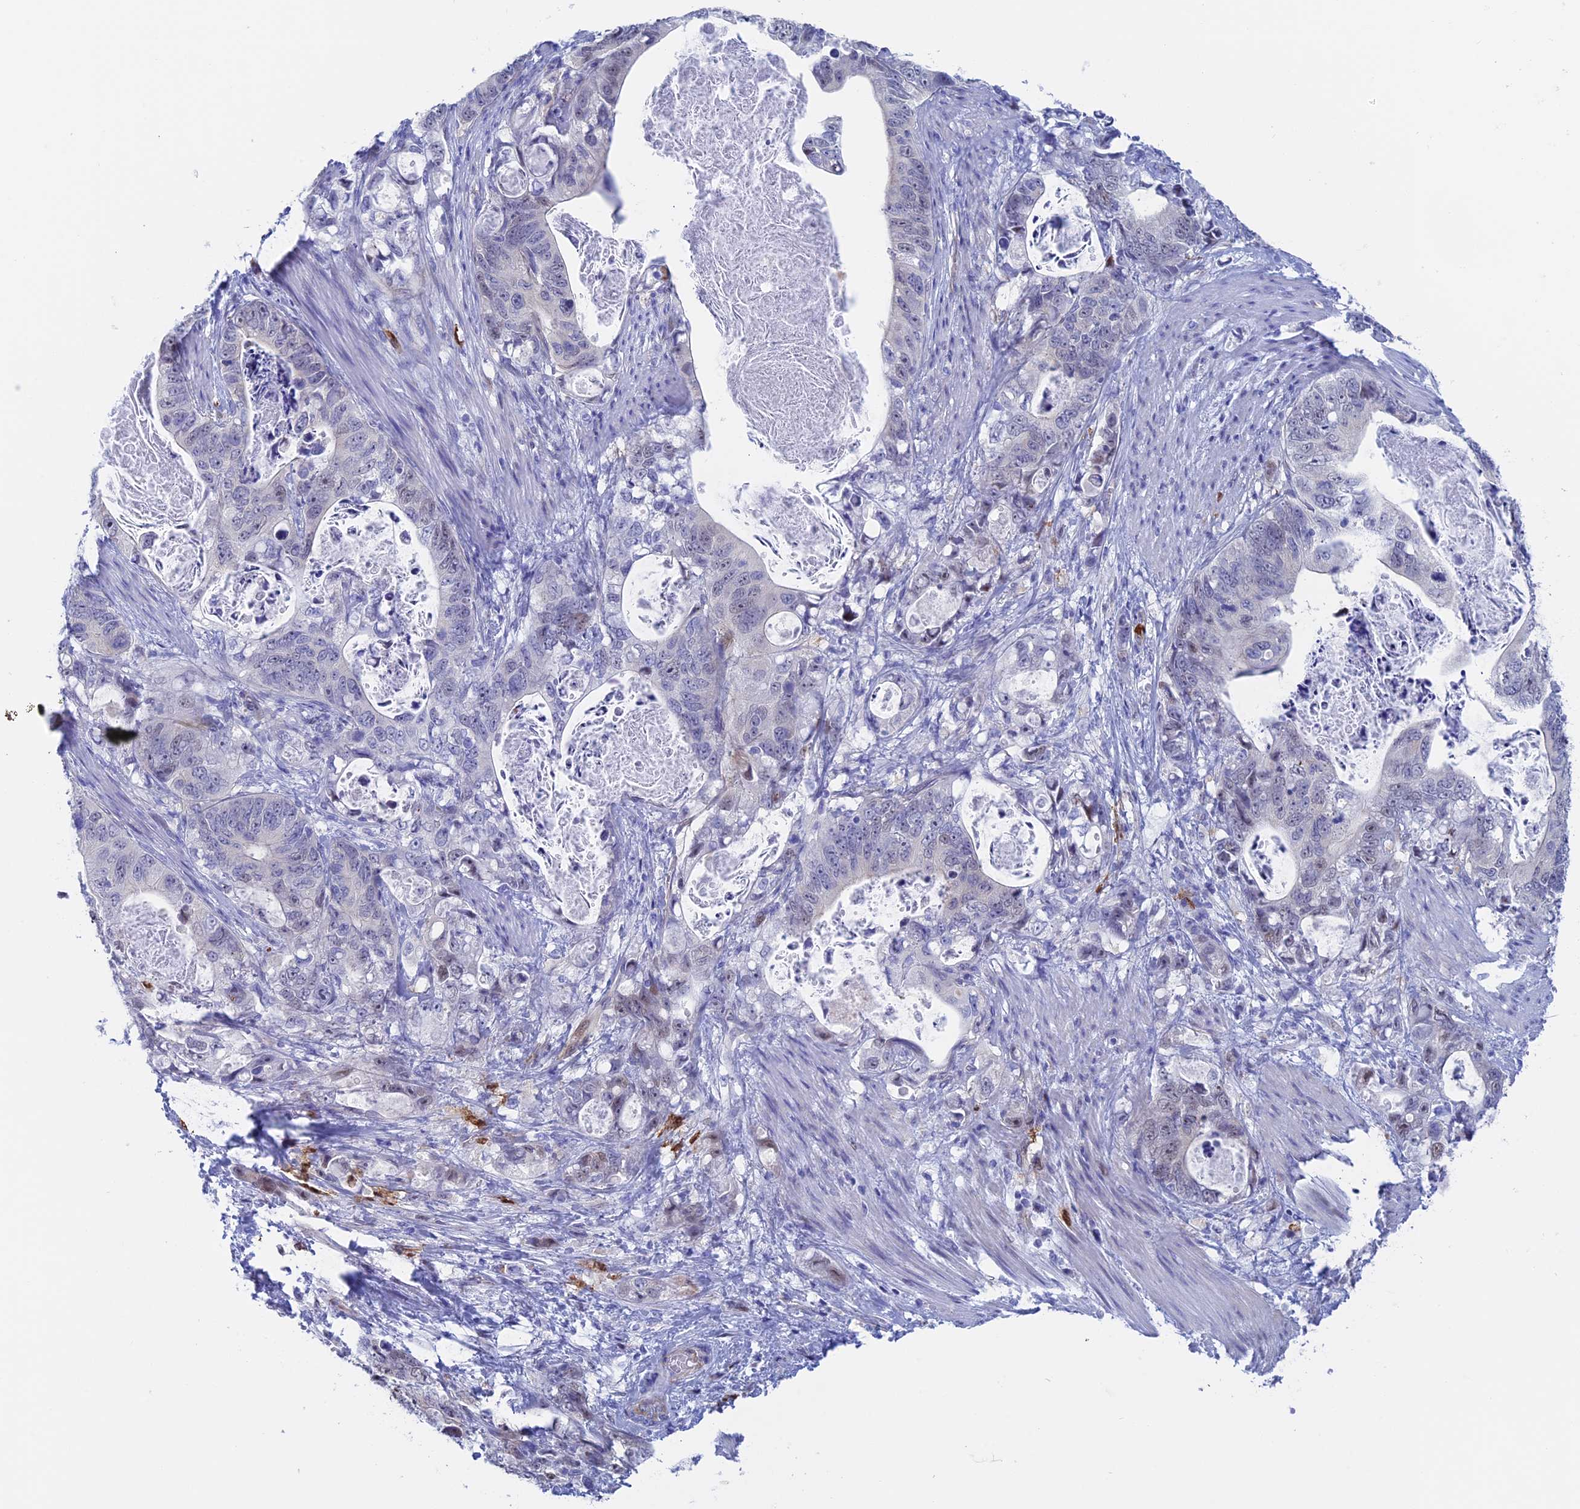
{"staining": {"intensity": "negative", "quantity": "none", "location": "none"}, "tissue": "stomach cancer", "cell_type": "Tumor cells", "image_type": "cancer", "snomed": [{"axis": "morphology", "description": "Normal tissue, NOS"}, {"axis": "morphology", "description": "Adenocarcinoma, NOS"}, {"axis": "topography", "description": "Stomach"}], "caption": "A histopathology image of adenocarcinoma (stomach) stained for a protein reveals no brown staining in tumor cells. (Brightfield microscopy of DAB immunohistochemistry (IHC) at high magnification).", "gene": "SLC26A1", "patient": {"sex": "female", "age": 89}}